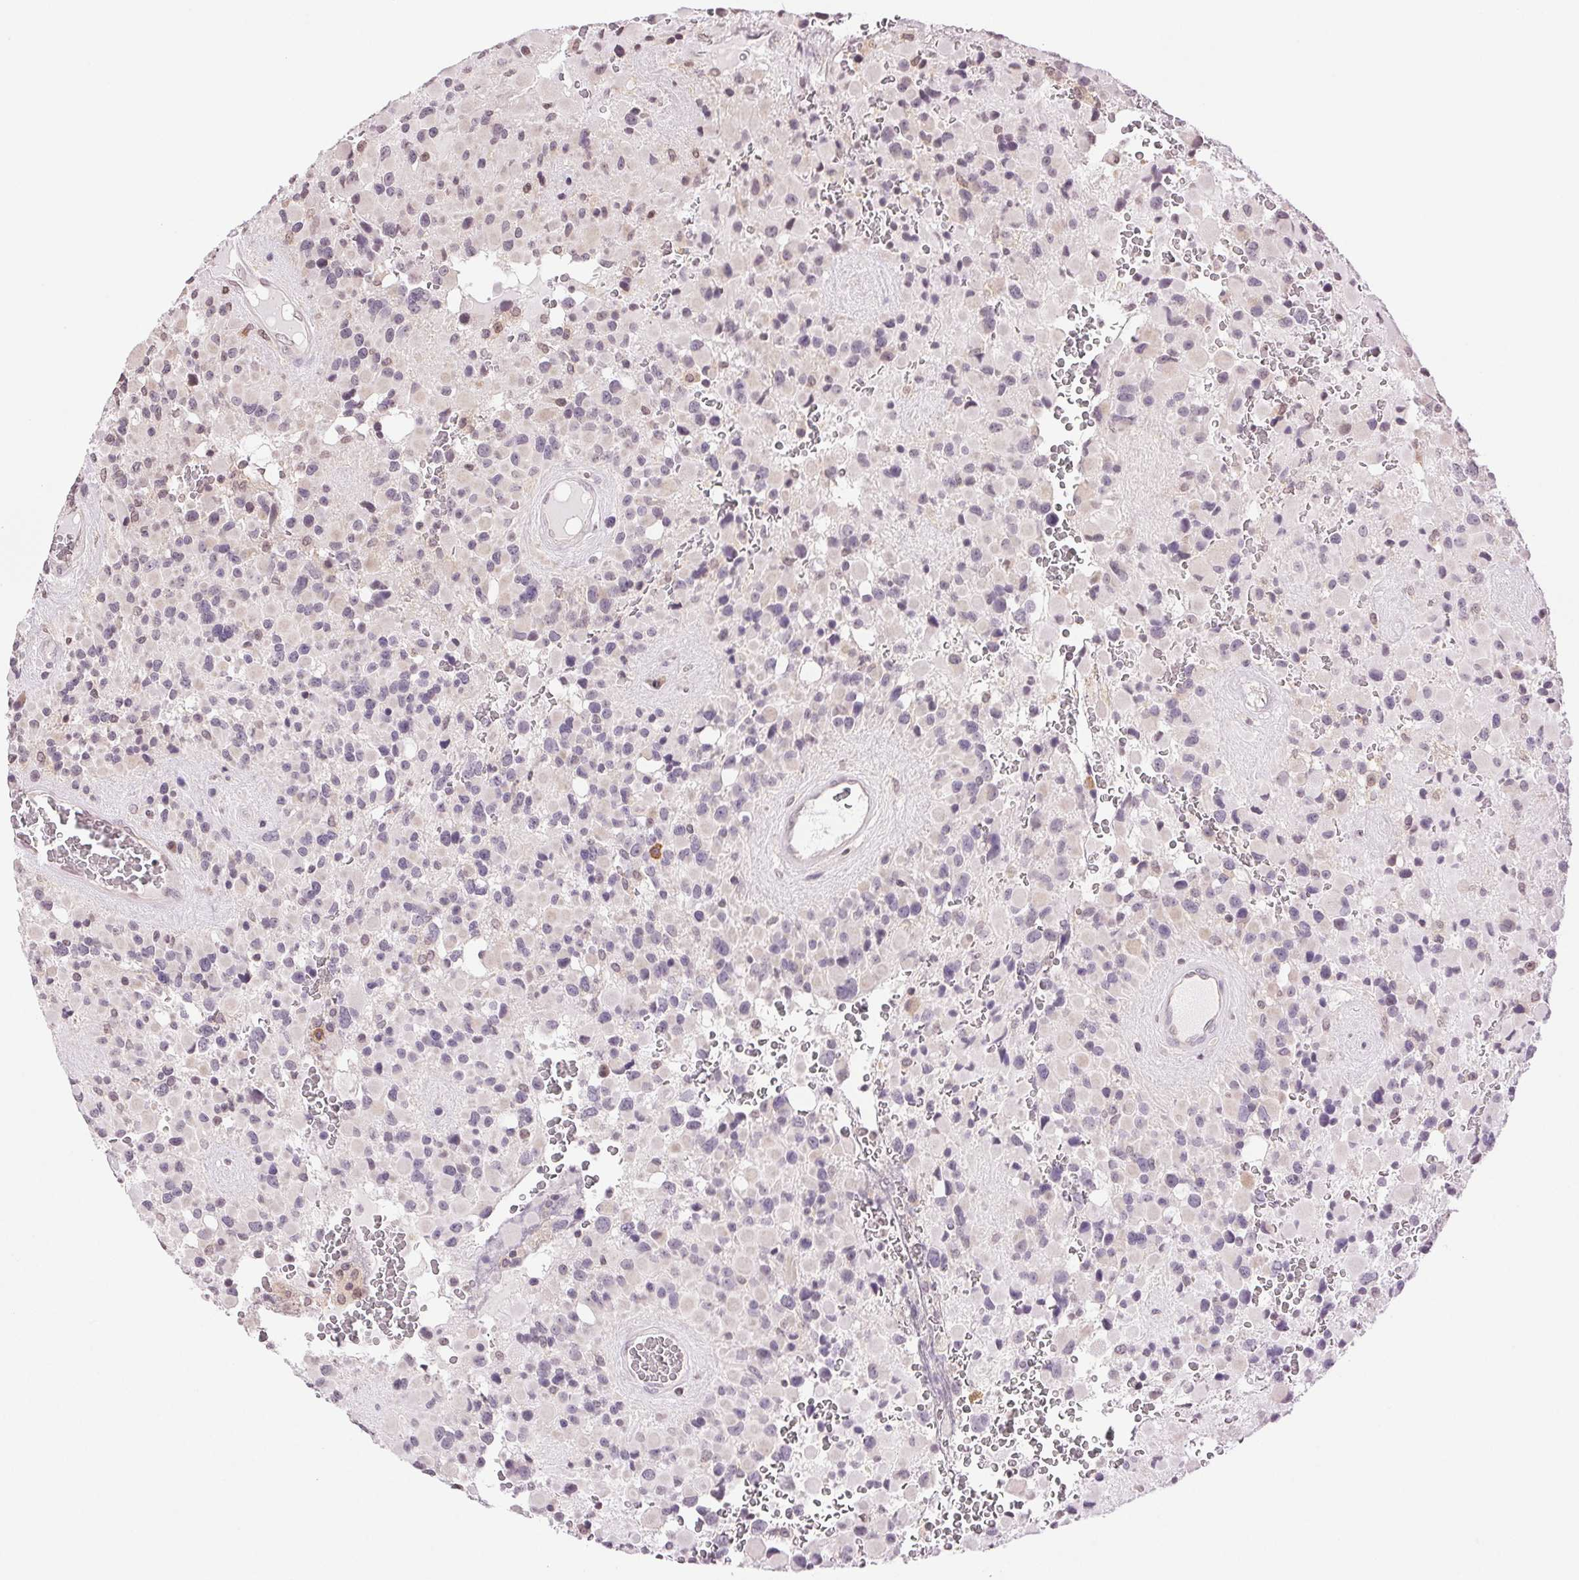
{"staining": {"intensity": "negative", "quantity": "none", "location": "none"}, "tissue": "glioma", "cell_type": "Tumor cells", "image_type": "cancer", "snomed": [{"axis": "morphology", "description": "Glioma, malignant, High grade"}, {"axis": "topography", "description": "Brain"}], "caption": "Glioma was stained to show a protein in brown. There is no significant positivity in tumor cells. (DAB (3,3'-diaminobenzidine) IHC visualized using brightfield microscopy, high magnification).", "gene": "TNNT3", "patient": {"sex": "female", "age": 40}}